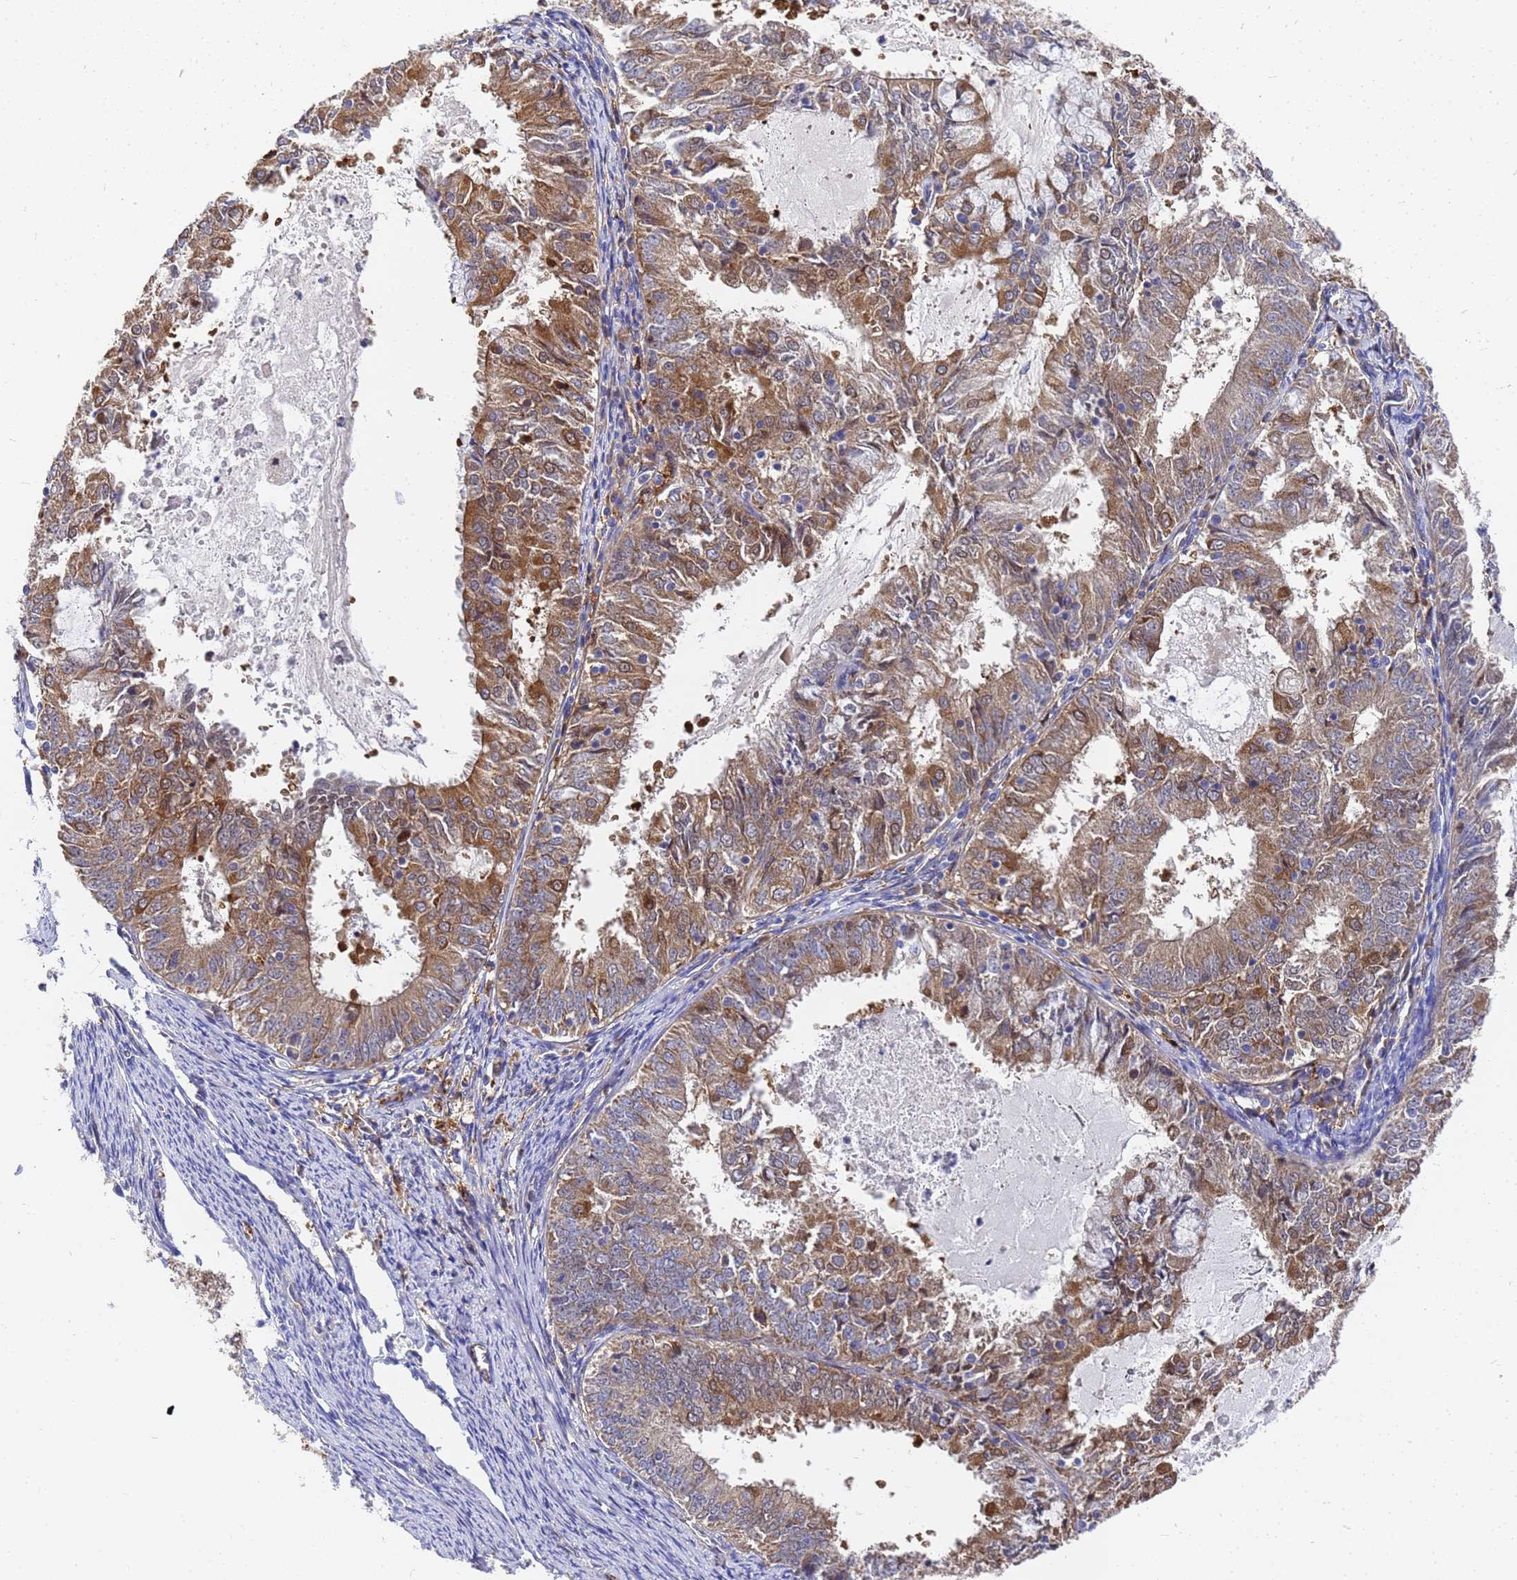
{"staining": {"intensity": "moderate", "quantity": ">75%", "location": "cytoplasmic/membranous"}, "tissue": "endometrial cancer", "cell_type": "Tumor cells", "image_type": "cancer", "snomed": [{"axis": "morphology", "description": "Adenocarcinoma, NOS"}, {"axis": "topography", "description": "Endometrium"}], "caption": "Protein expression analysis of adenocarcinoma (endometrial) shows moderate cytoplasmic/membranous expression in about >75% of tumor cells.", "gene": "SLC35E2B", "patient": {"sex": "female", "age": 57}}